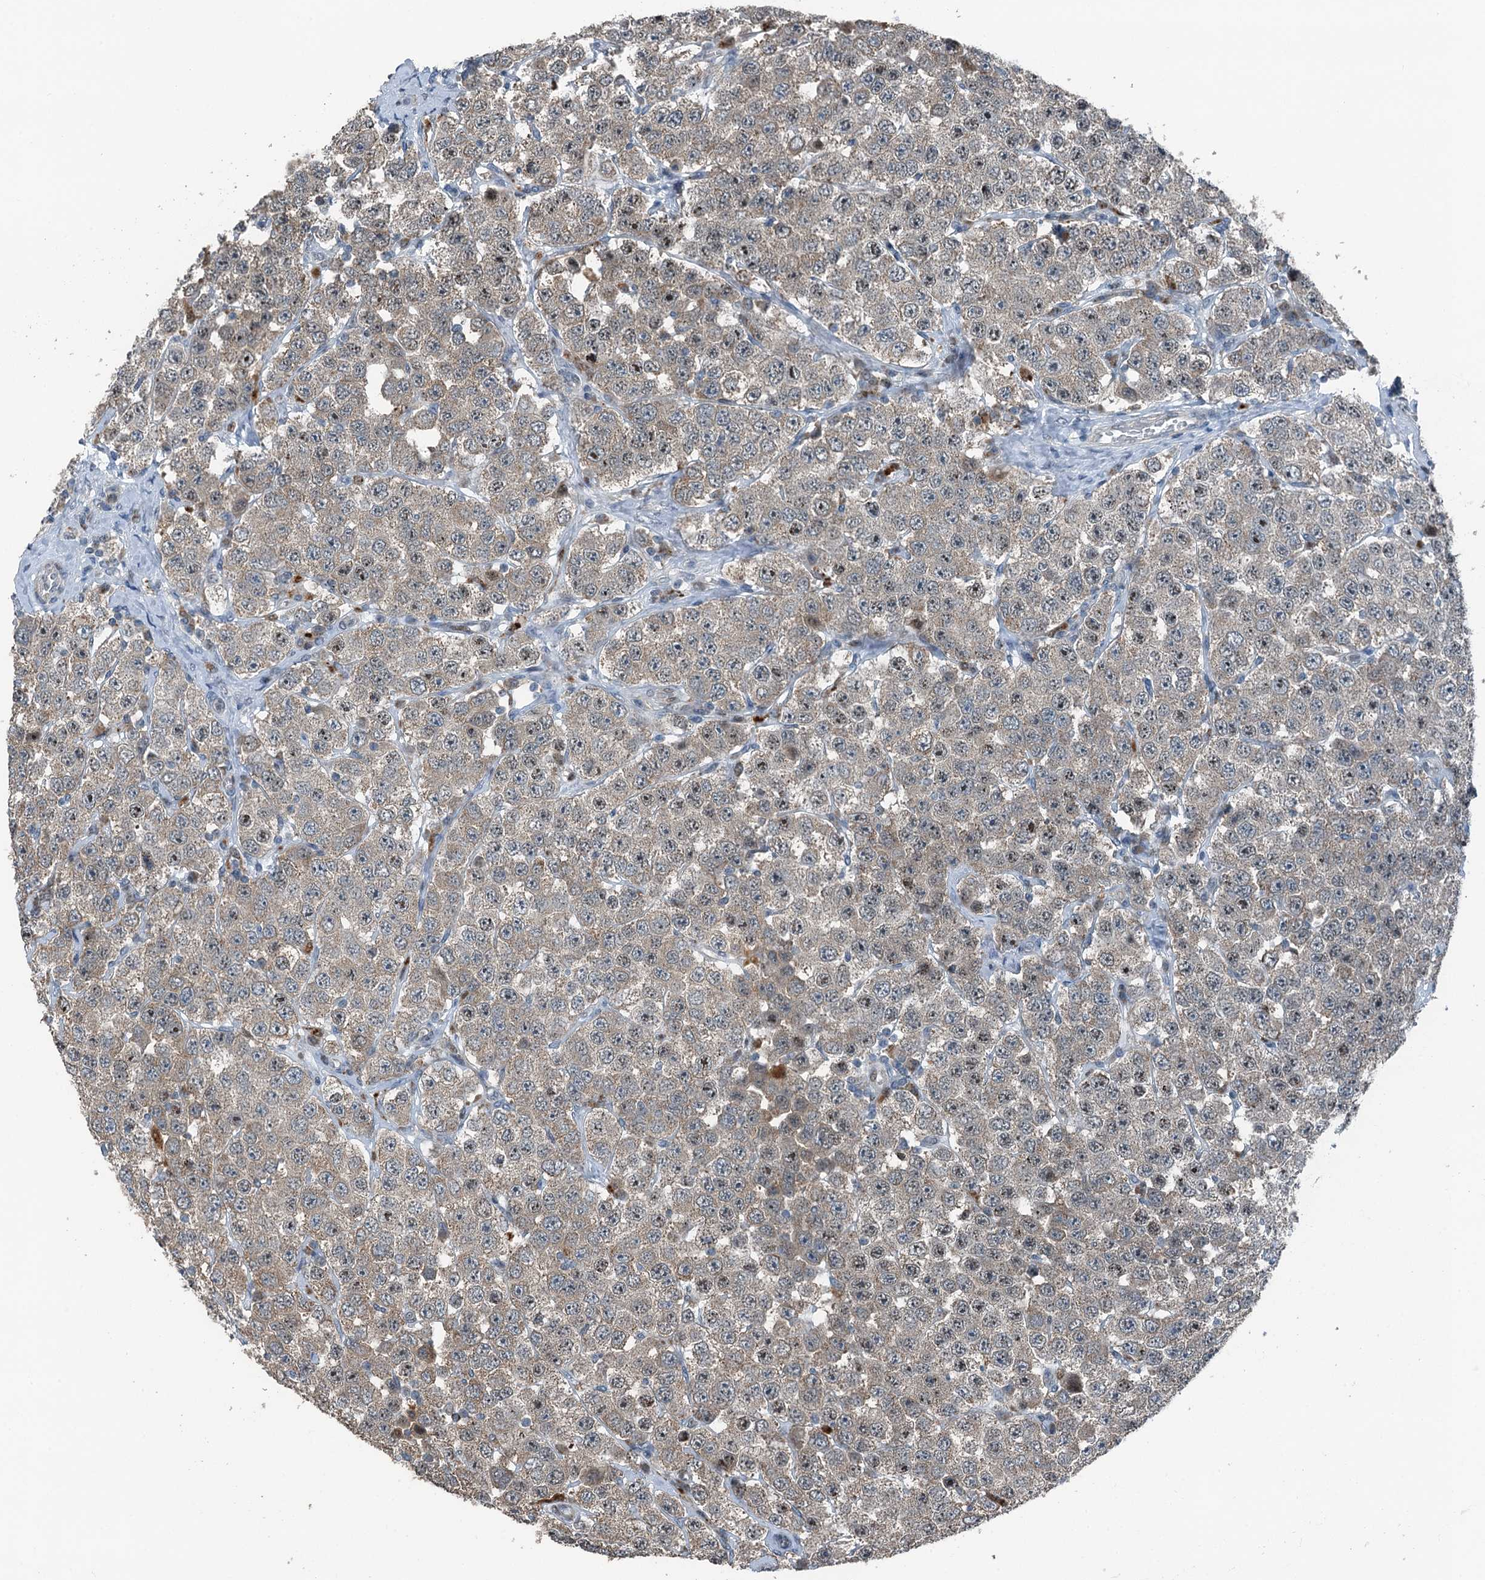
{"staining": {"intensity": "weak", "quantity": ">75%", "location": "cytoplasmic/membranous"}, "tissue": "testis cancer", "cell_type": "Tumor cells", "image_type": "cancer", "snomed": [{"axis": "morphology", "description": "Seminoma, NOS"}, {"axis": "topography", "description": "Testis"}], "caption": "Protein positivity by immunohistochemistry displays weak cytoplasmic/membranous positivity in about >75% of tumor cells in testis seminoma.", "gene": "BMERB1", "patient": {"sex": "male", "age": 28}}